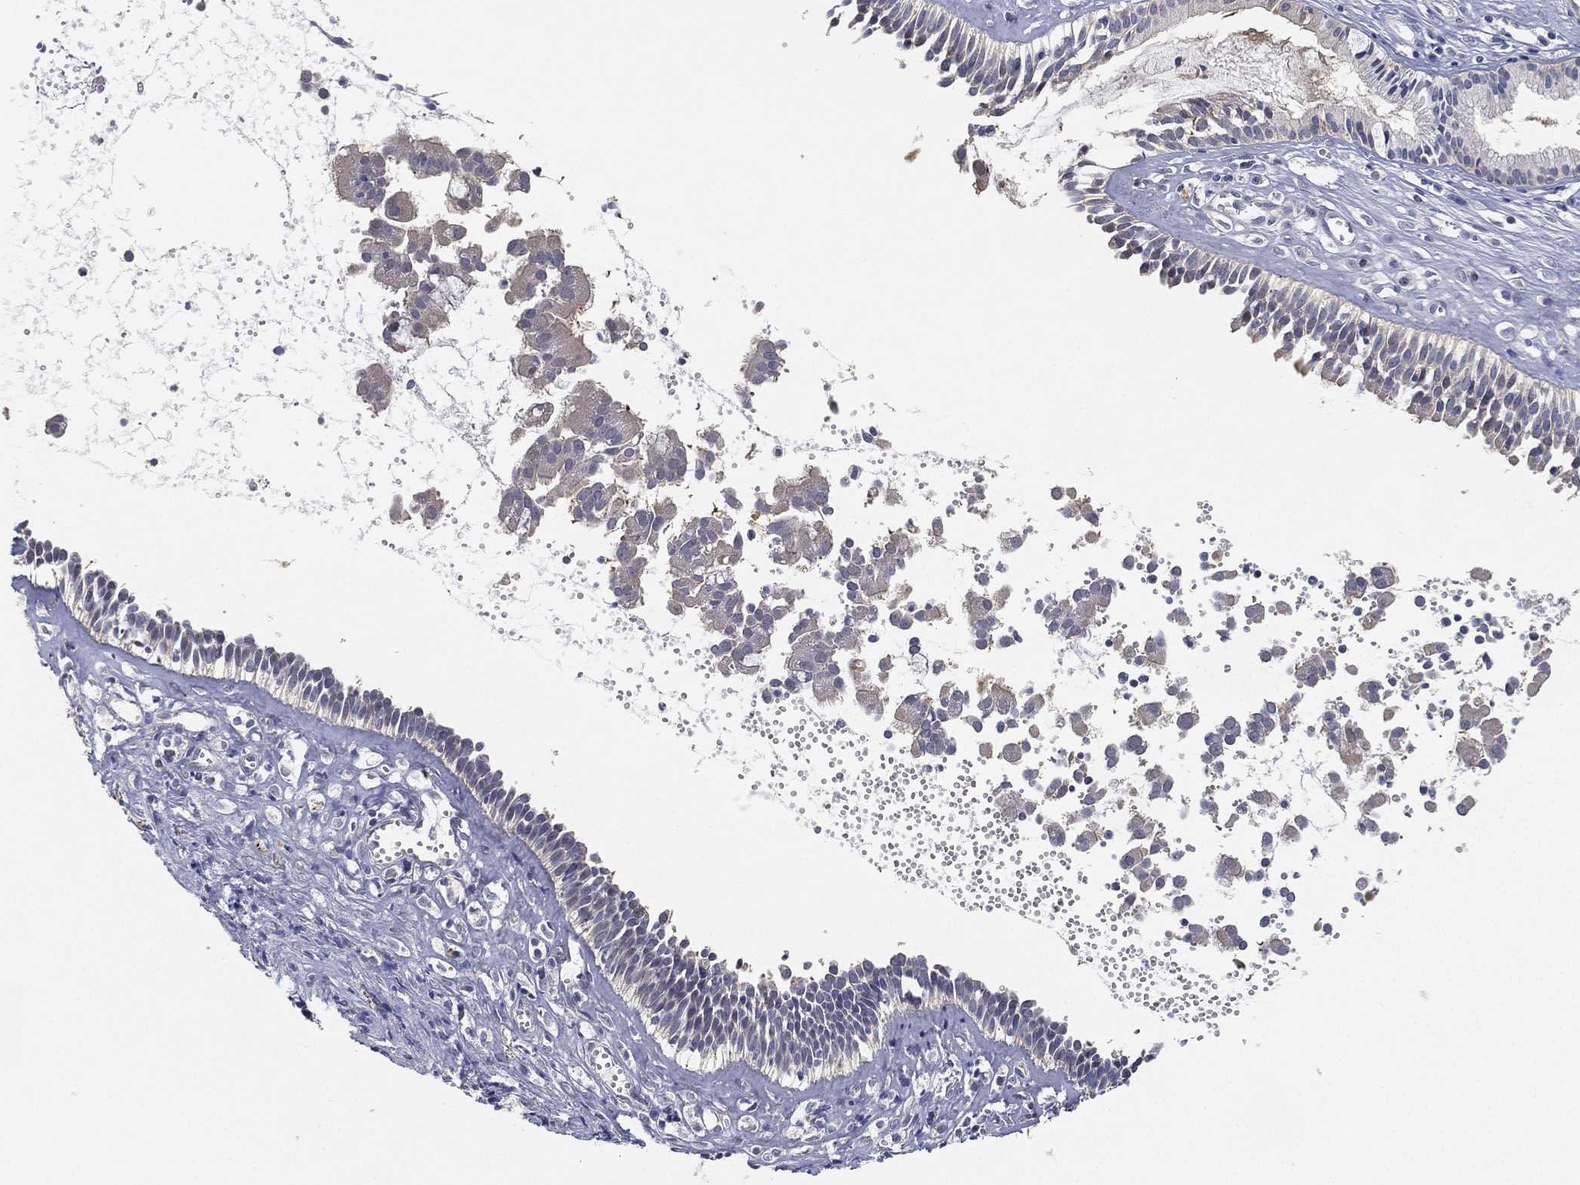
{"staining": {"intensity": "negative", "quantity": "none", "location": "none"}, "tissue": "nasopharynx", "cell_type": "Respiratory epithelial cells", "image_type": "normal", "snomed": [{"axis": "morphology", "description": "Normal tissue, NOS"}, {"axis": "topography", "description": "Nasopharynx"}], "caption": "This is an IHC photomicrograph of normal nasopharynx. There is no expression in respiratory epithelial cells.", "gene": "GPR61", "patient": {"sex": "male", "age": 61}}